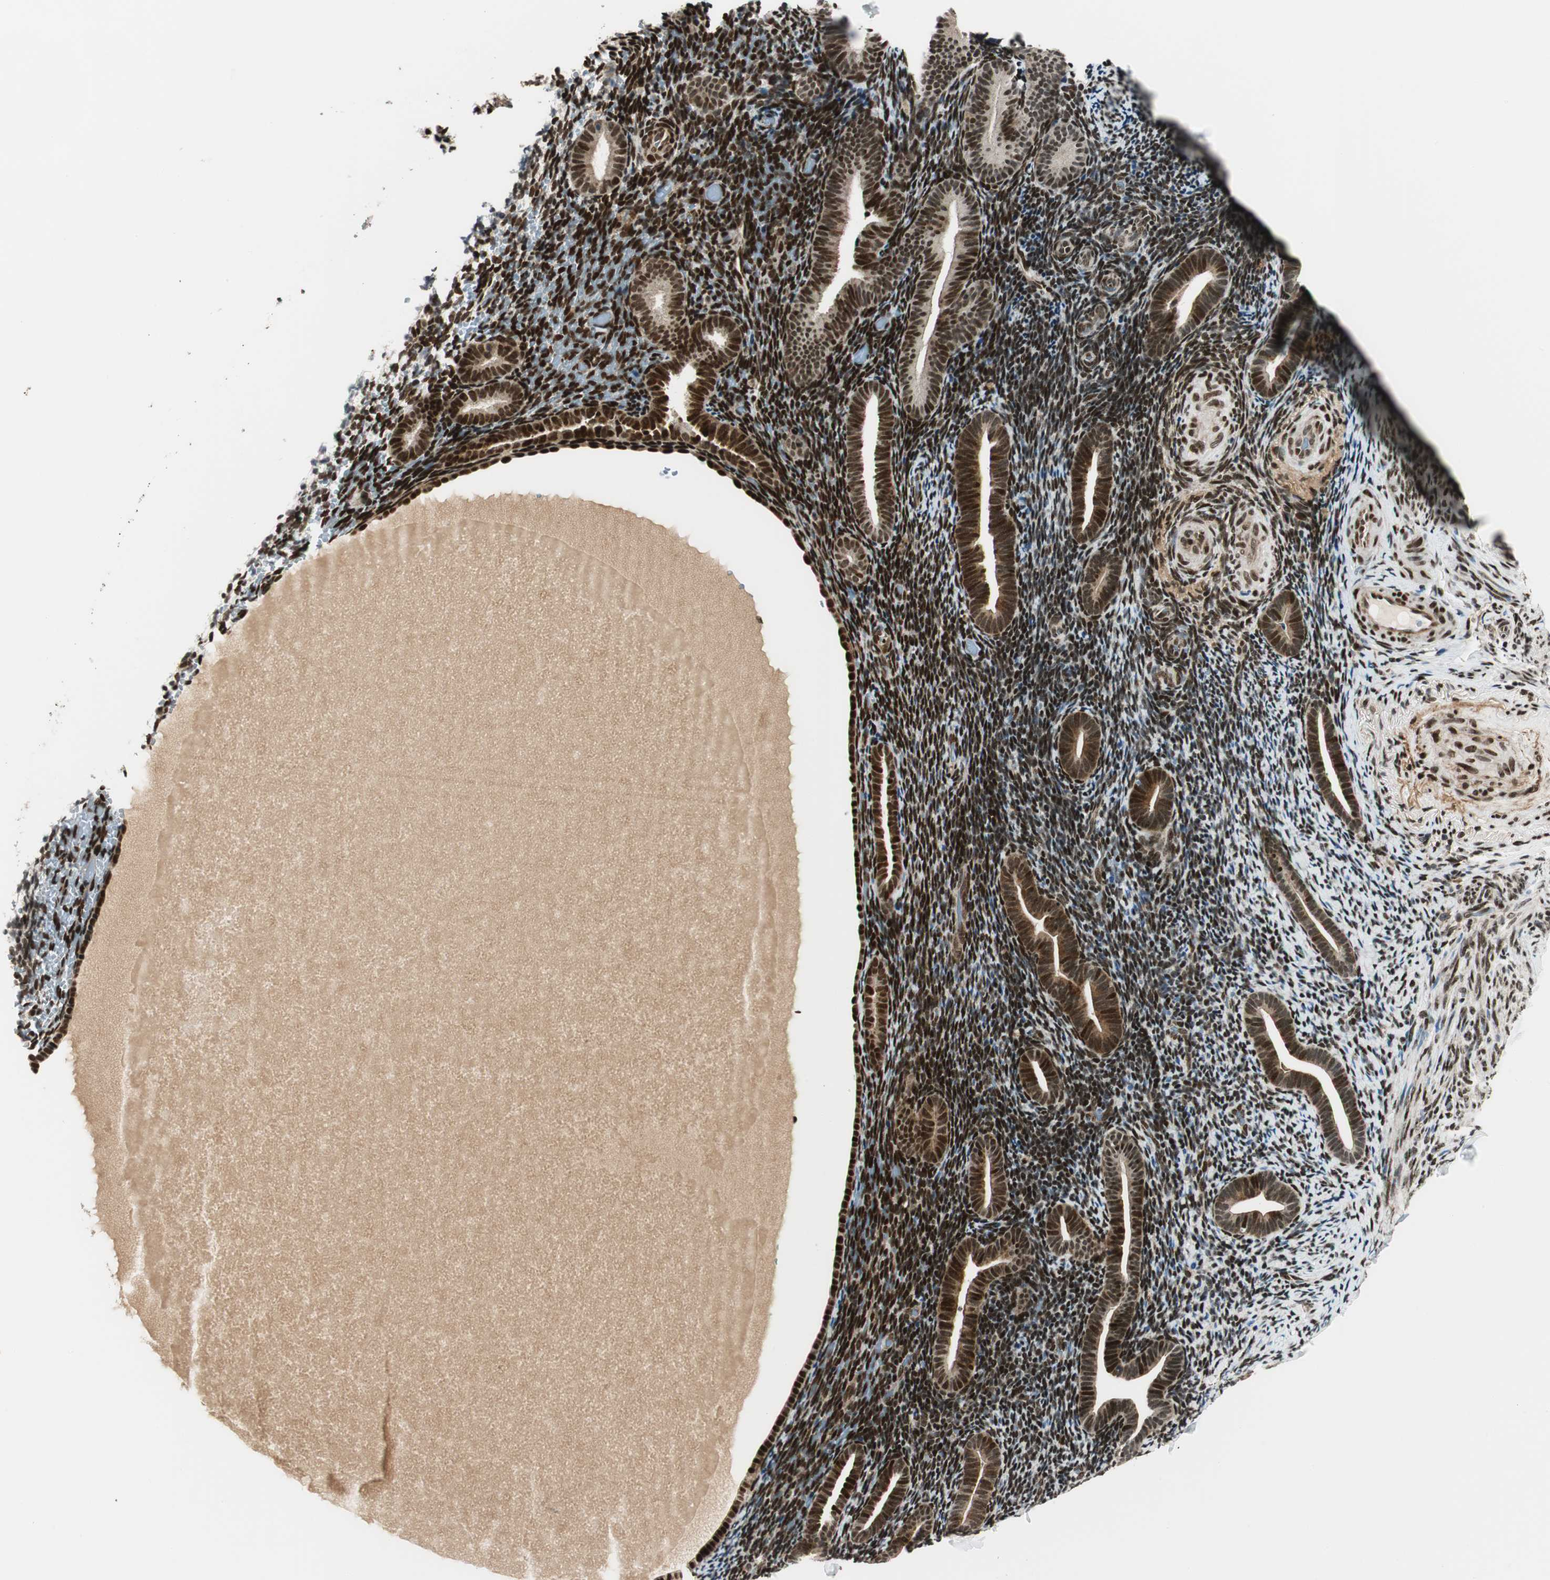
{"staining": {"intensity": "strong", "quantity": ">75%", "location": "nuclear"}, "tissue": "endometrium", "cell_type": "Cells in endometrial stroma", "image_type": "normal", "snomed": [{"axis": "morphology", "description": "Normal tissue, NOS"}, {"axis": "topography", "description": "Endometrium"}], "caption": "Immunohistochemistry (IHC) of normal human endometrium displays high levels of strong nuclear staining in approximately >75% of cells in endometrial stroma.", "gene": "RING1", "patient": {"sex": "female", "age": 51}}